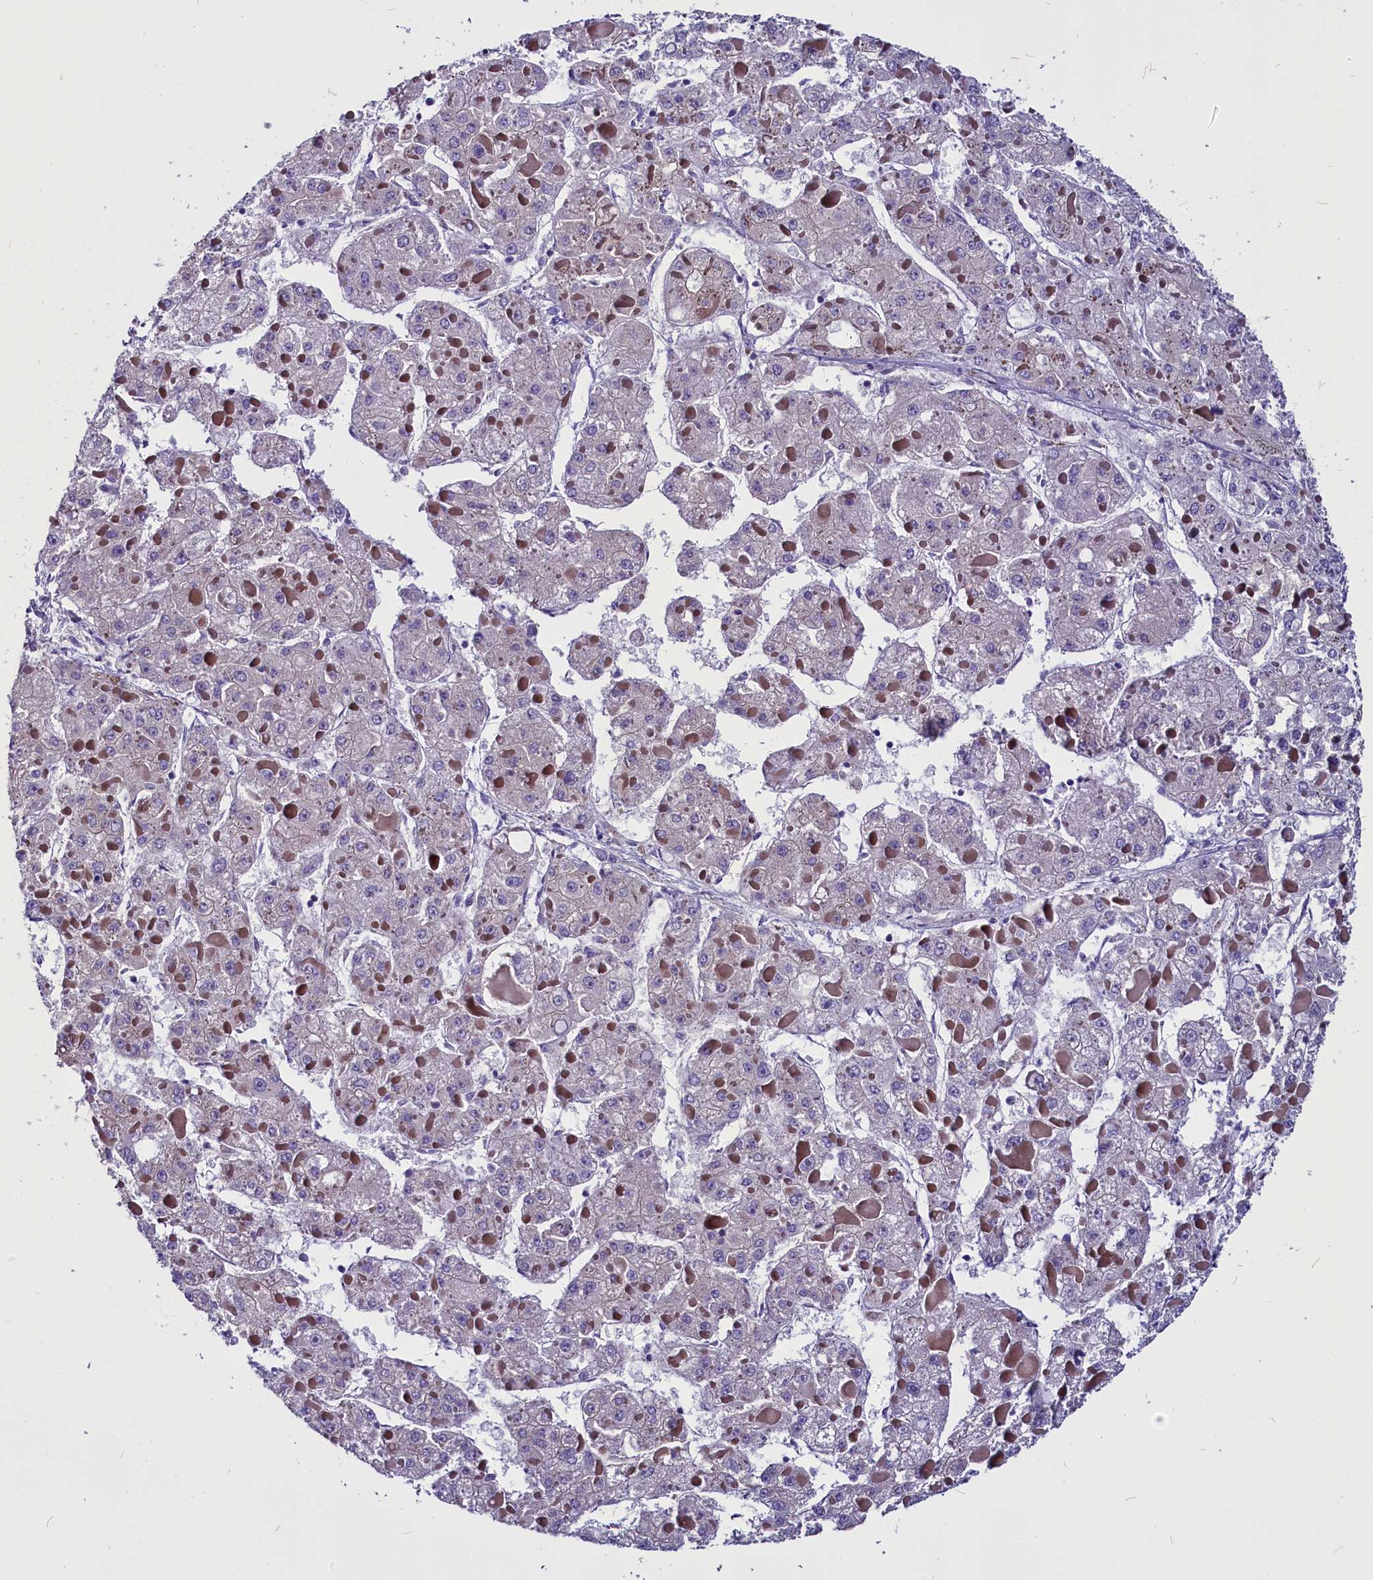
{"staining": {"intensity": "negative", "quantity": "none", "location": "none"}, "tissue": "liver cancer", "cell_type": "Tumor cells", "image_type": "cancer", "snomed": [{"axis": "morphology", "description": "Carcinoma, Hepatocellular, NOS"}, {"axis": "topography", "description": "Liver"}], "caption": "Tumor cells are negative for protein expression in human liver cancer (hepatocellular carcinoma).", "gene": "CEP170", "patient": {"sex": "female", "age": 73}}